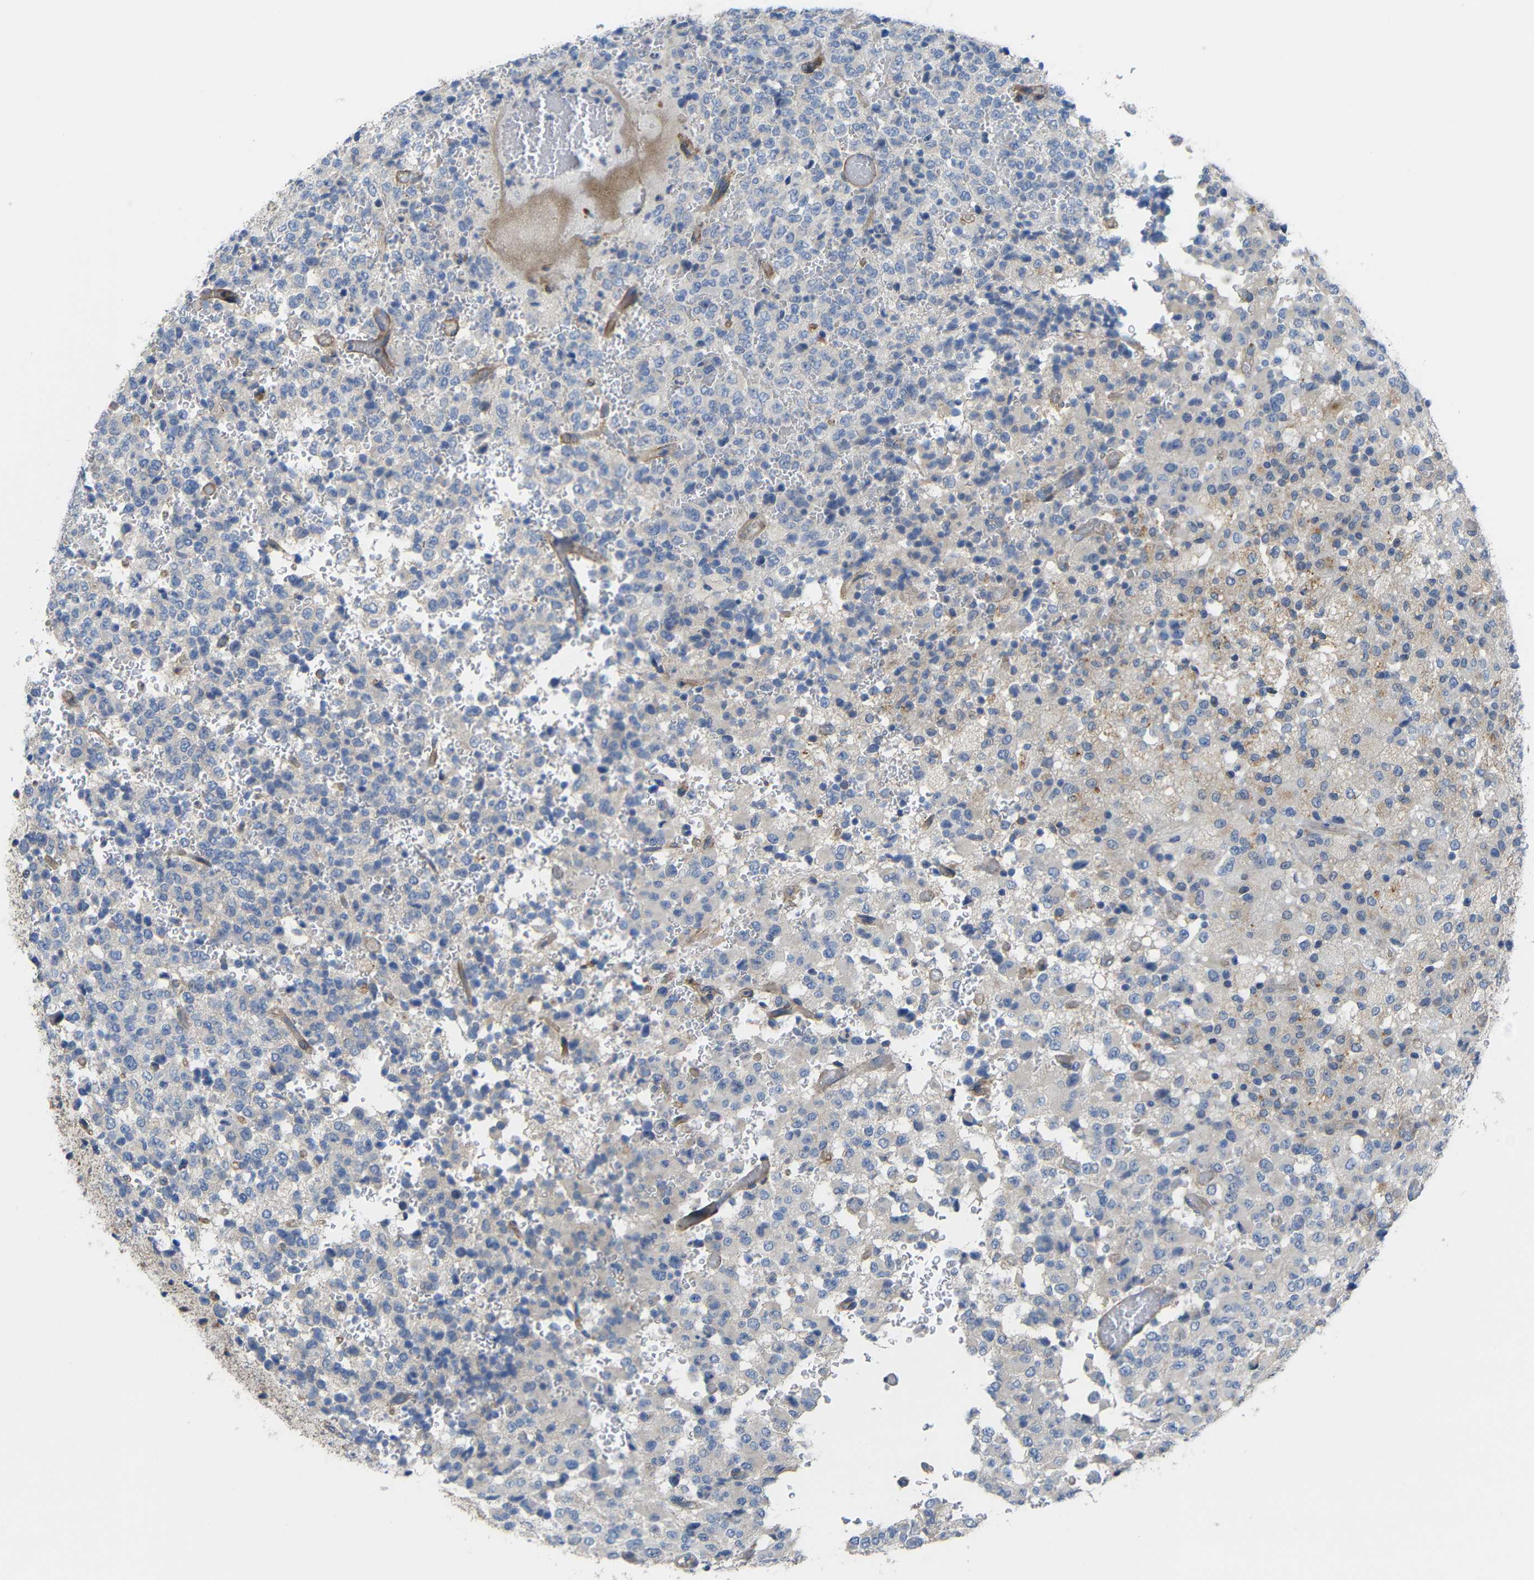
{"staining": {"intensity": "weak", "quantity": "<25%", "location": "cytoplasmic/membranous"}, "tissue": "glioma", "cell_type": "Tumor cells", "image_type": "cancer", "snomed": [{"axis": "morphology", "description": "Glioma, malignant, High grade"}, {"axis": "topography", "description": "pancreas cauda"}], "caption": "This is an IHC micrograph of malignant high-grade glioma. There is no positivity in tumor cells.", "gene": "SYPL1", "patient": {"sex": "male", "age": 60}}